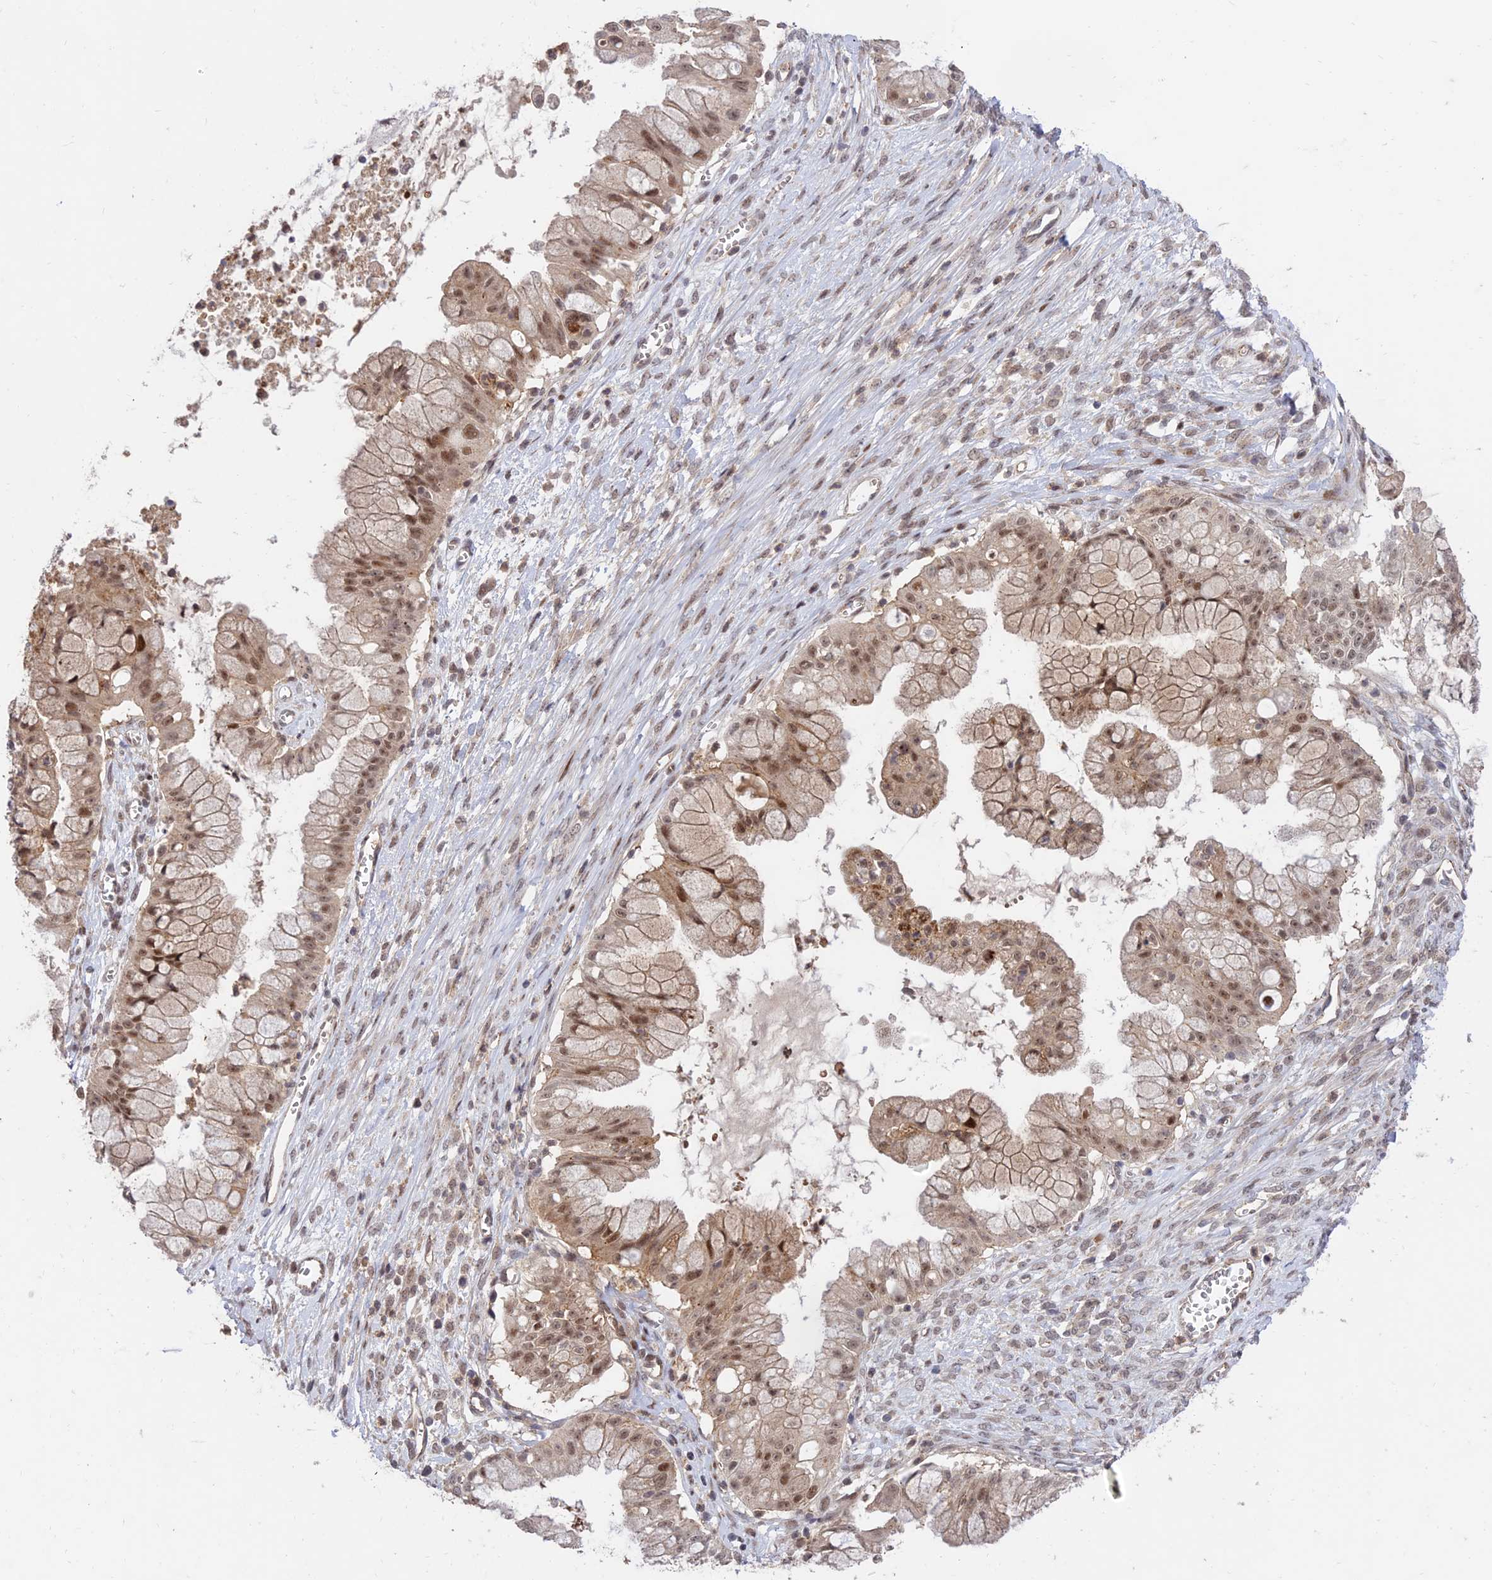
{"staining": {"intensity": "moderate", "quantity": ">75%", "location": "nuclear"}, "tissue": "ovarian cancer", "cell_type": "Tumor cells", "image_type": "cancer", "snomed": [{"axis": "morphology", "description": "Cystadenocarcinoma, mucinous, NOS"}, {"axis": "topography", "description": "Ovary"}], "caption": "The micrograph shows staining of ovarian cancer (mucinous cystadenocarcinoma), revealing moderate nuclear protein staining (brown color) within tumor cells. Immunohistochemistry (ihc) stains the protein of interest in brown and the nuclei are stained blue.", "gene": "ZNF85", "patient": {"sex": "female", "age": 70}}